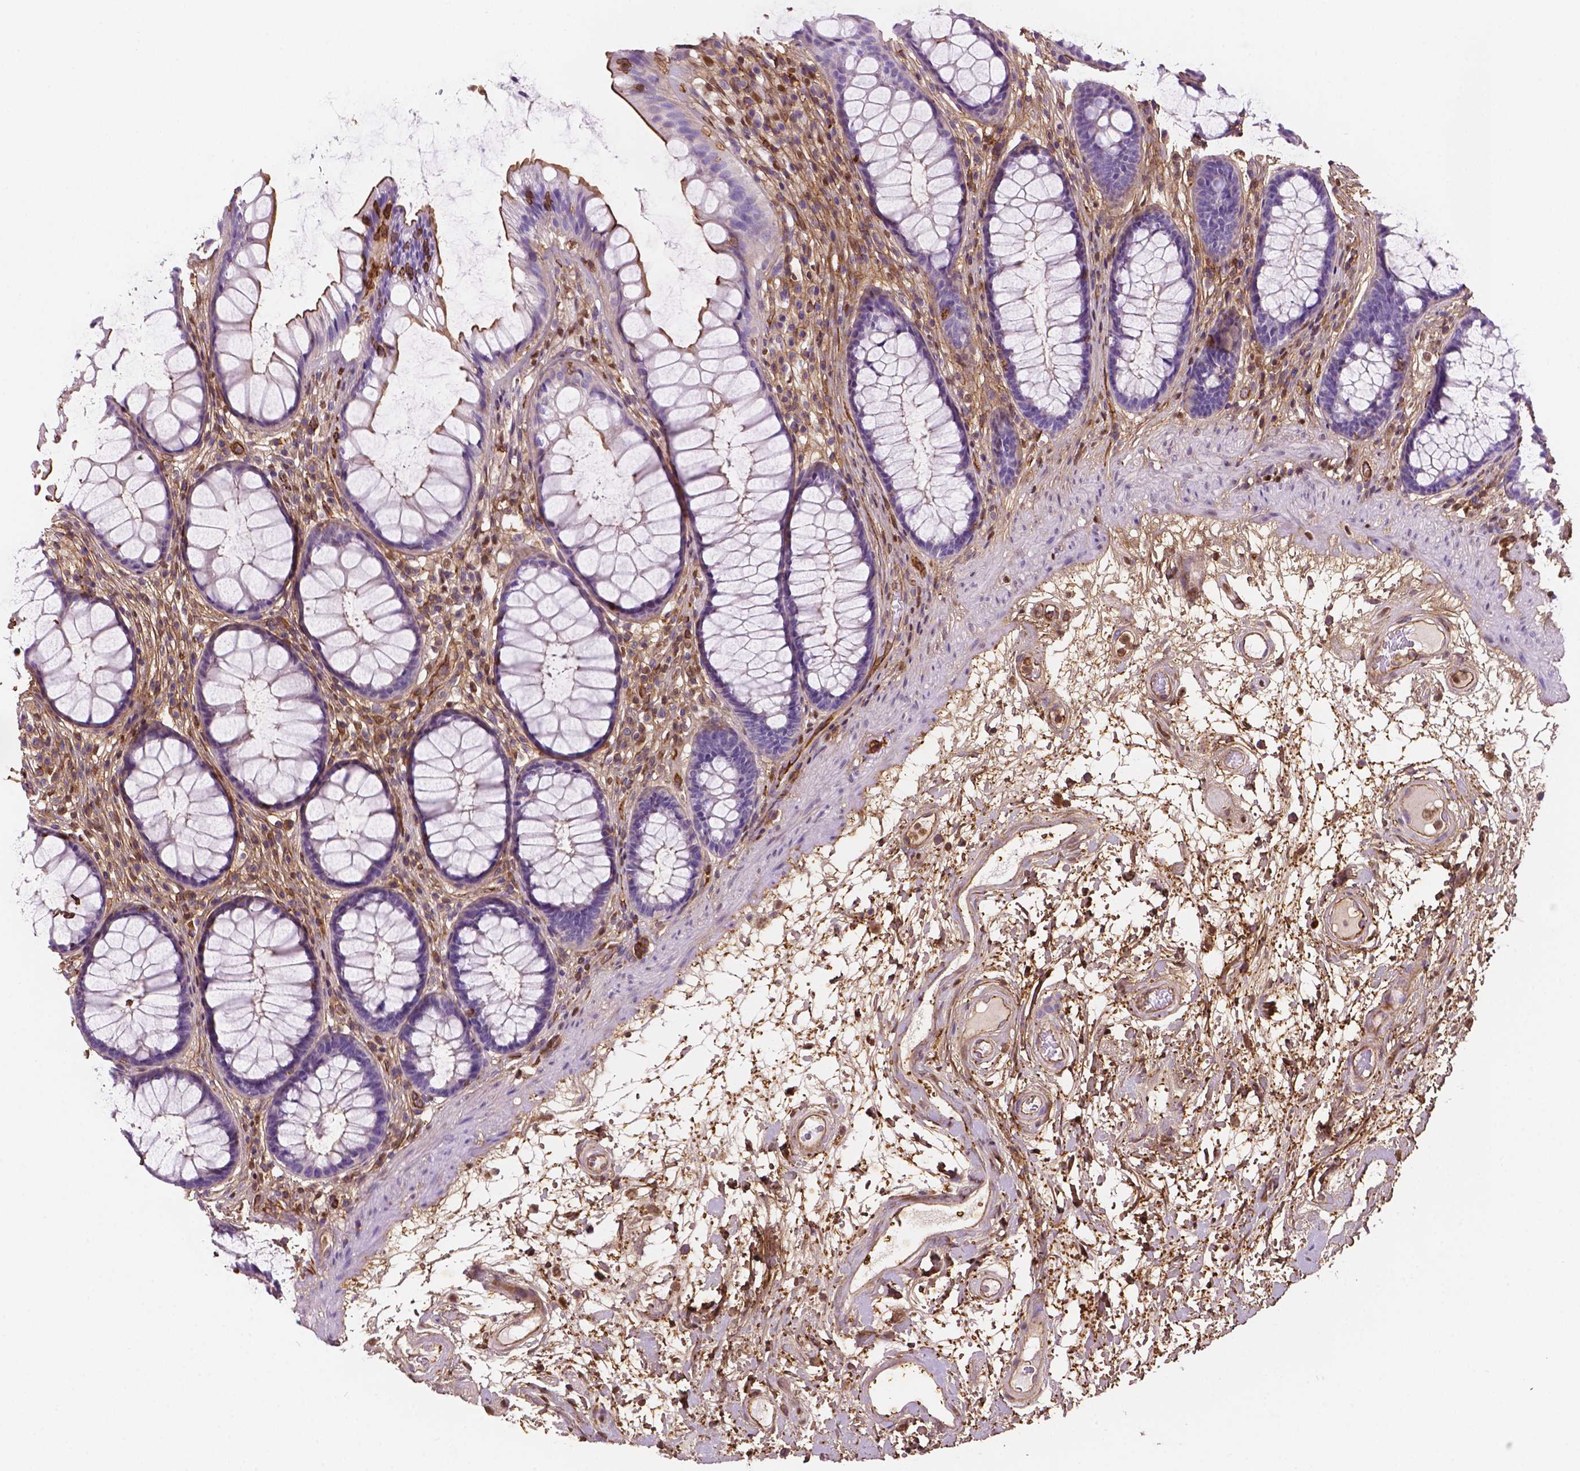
{"staining": {"intensity": "negative", "quantity": "none", "location": "none"}, "tissue": "rectum", "cell_type": "Glandular cells", "image_type": "normal", "snomed": [{"axis": "morphology", "description": "Normal tissue, NOS"}, {"axis": "topography", "description": "Rectum"}], "caption": "The micrograph shows no staining of glandular cells in normal rectum. (DAB (3,3'-diaminobenzidine) immunohistochemistry (IHC), high magnification).", "gene": "DCN", "patient": {"sex": "male", "age": 72}}